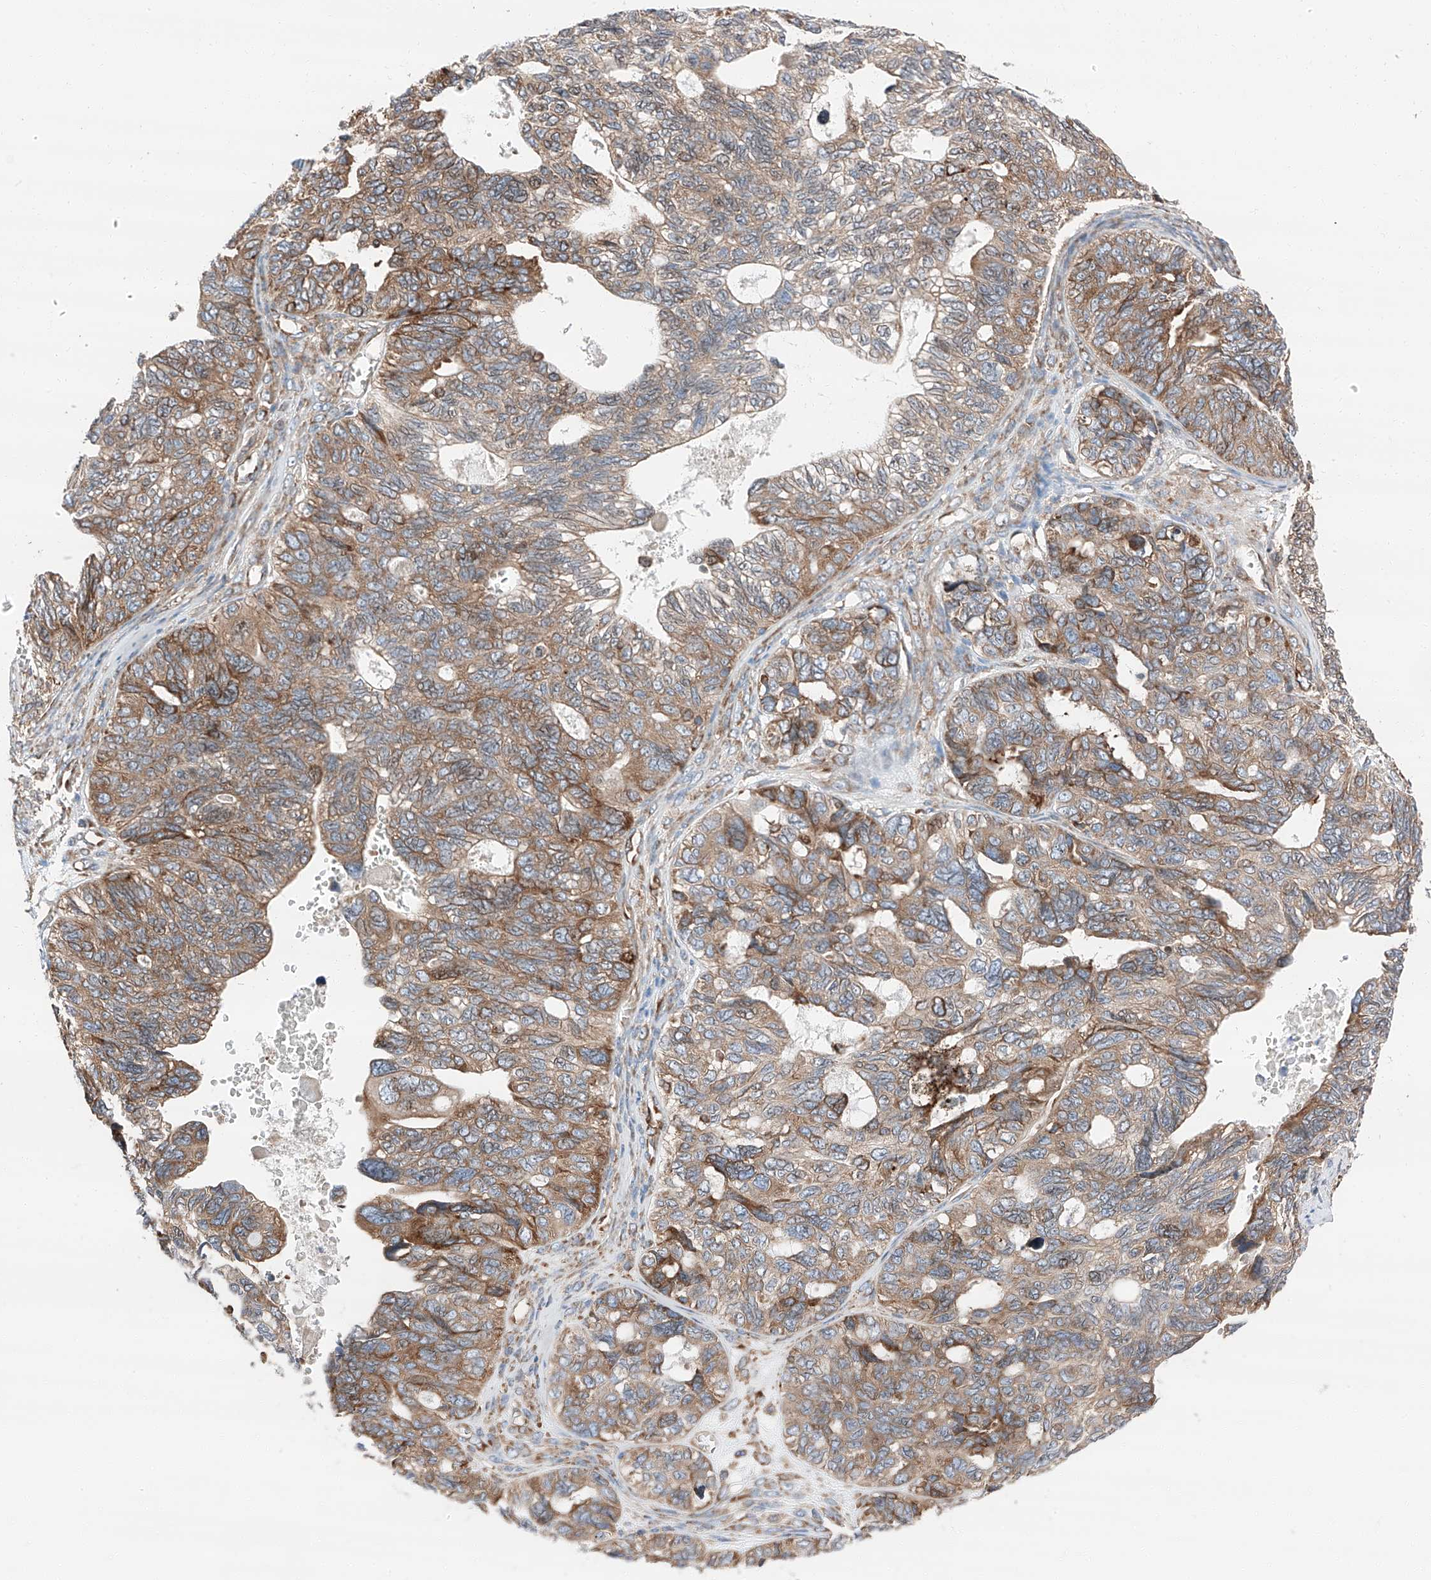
{"staining": {"intensity": "moderate", "quantity": "25%-75%", "location": "cytoplasmic/membranous"}, "tissue": "ovarian cancer", "cell_type": "Tumor cells", "image_type": "cancer", "snomed": [{"axis": "morphology", "description": "Cystadenocarcinoma, serous, NOS"}, {"axis": "topography", "description": "Ovary"}], "caption": "A medium amount of moderate cytoplasmic/membranous positivity is present in approximately 25%-75% of tumor cells in serous cystadenocarcinoma (ovarian) tissue.", "gene": "ZC3H15", "patient": {"sex": "female", "age": 79}}